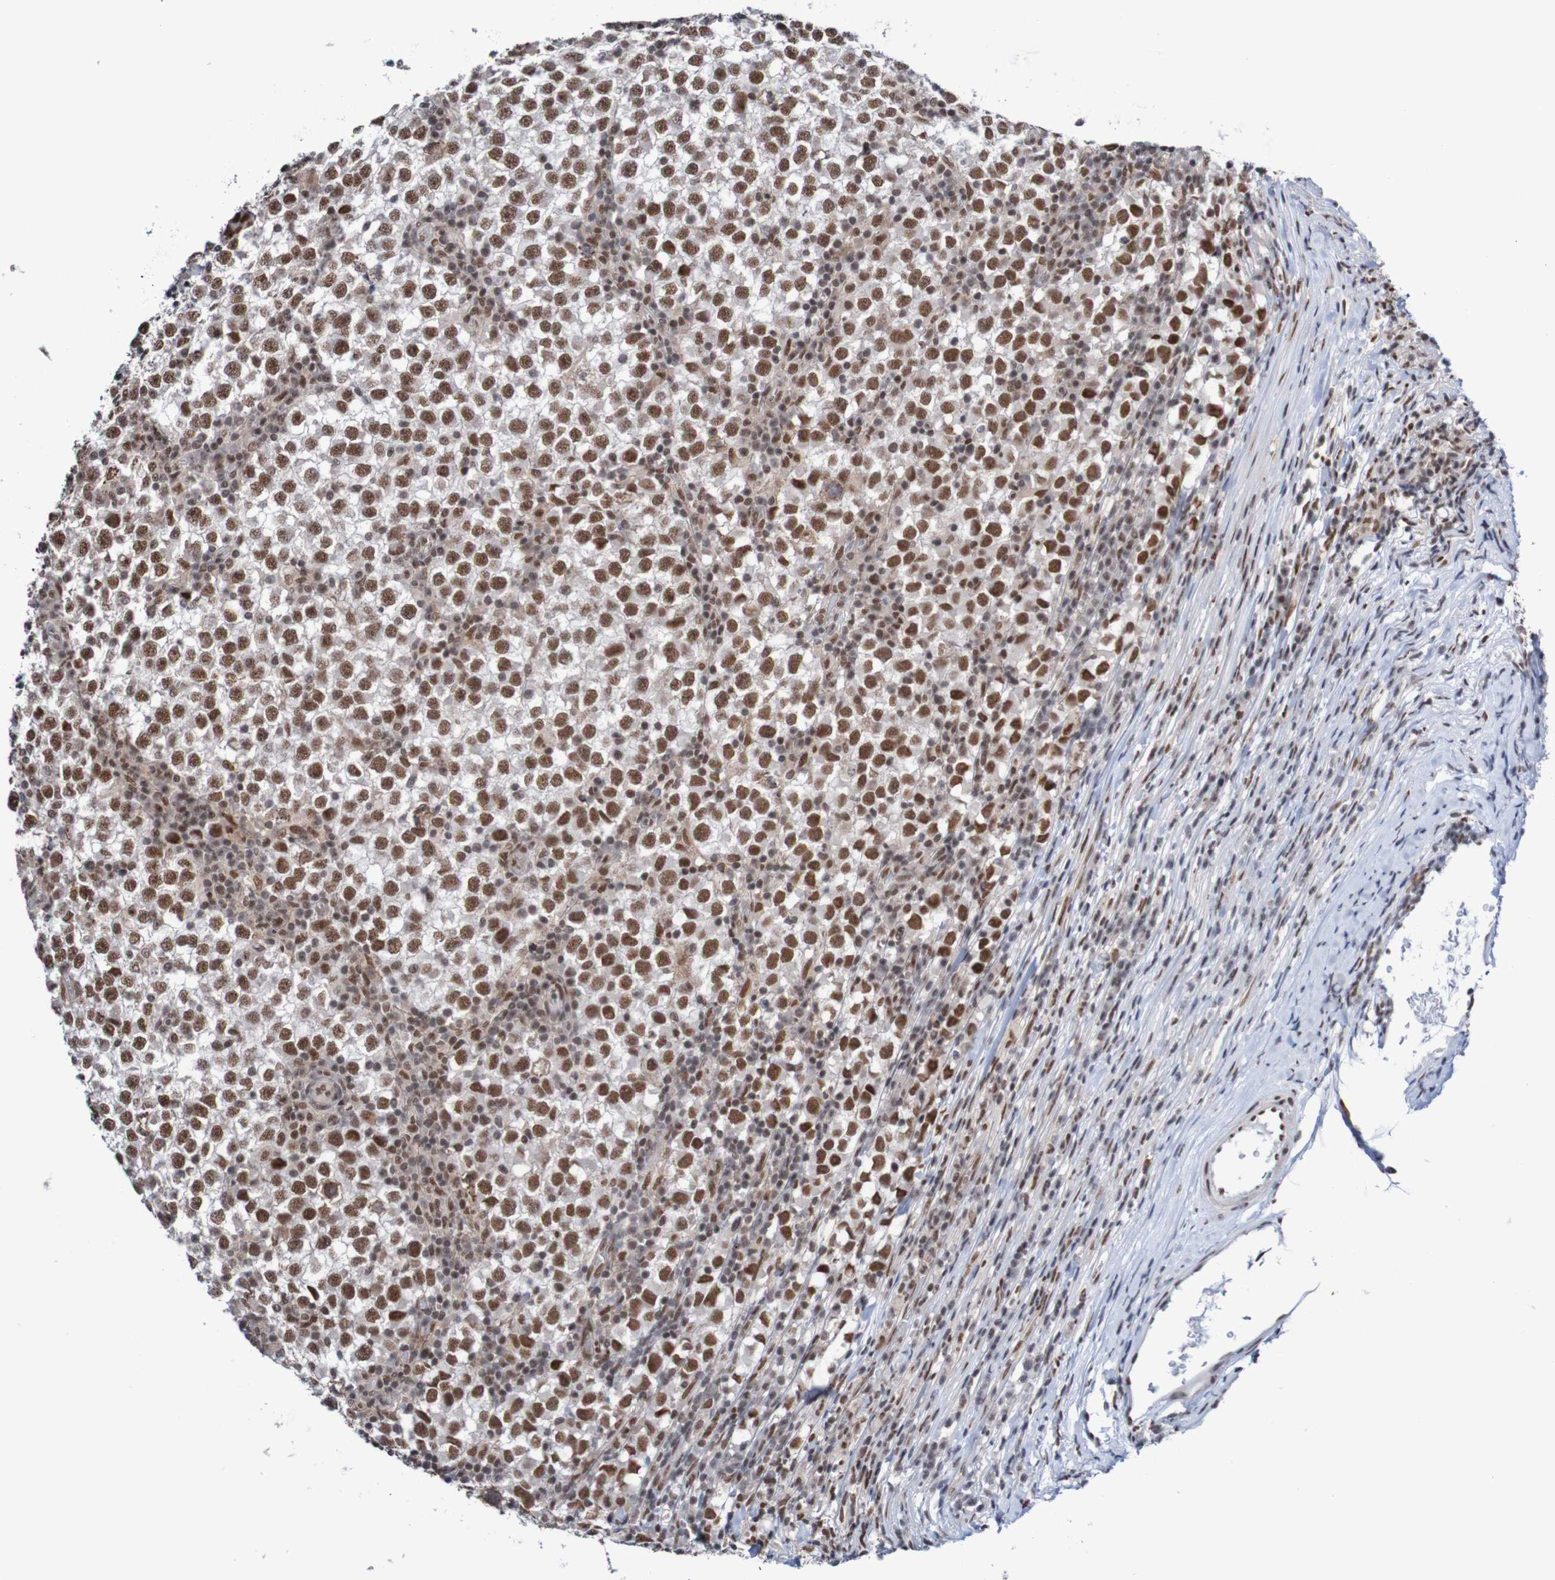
{"staining": {"intensity": "strong", "quantity": ">75%", "location": "nuclear"}, "tissue": "testis cancer", "cell_type": "Tumor cells", "image_type": "cancer", "snomed": [{"axis": "morphology", "description": "Seminoma, NOS"}, {"axis": "topography", "description": "Testis"}], "caption": "Tumor cells show strong nuclear positivity in about >75% of cells in testis seminoma.", "gene": "CDC5L", "patient": {"sex": "male", "age": 65}}